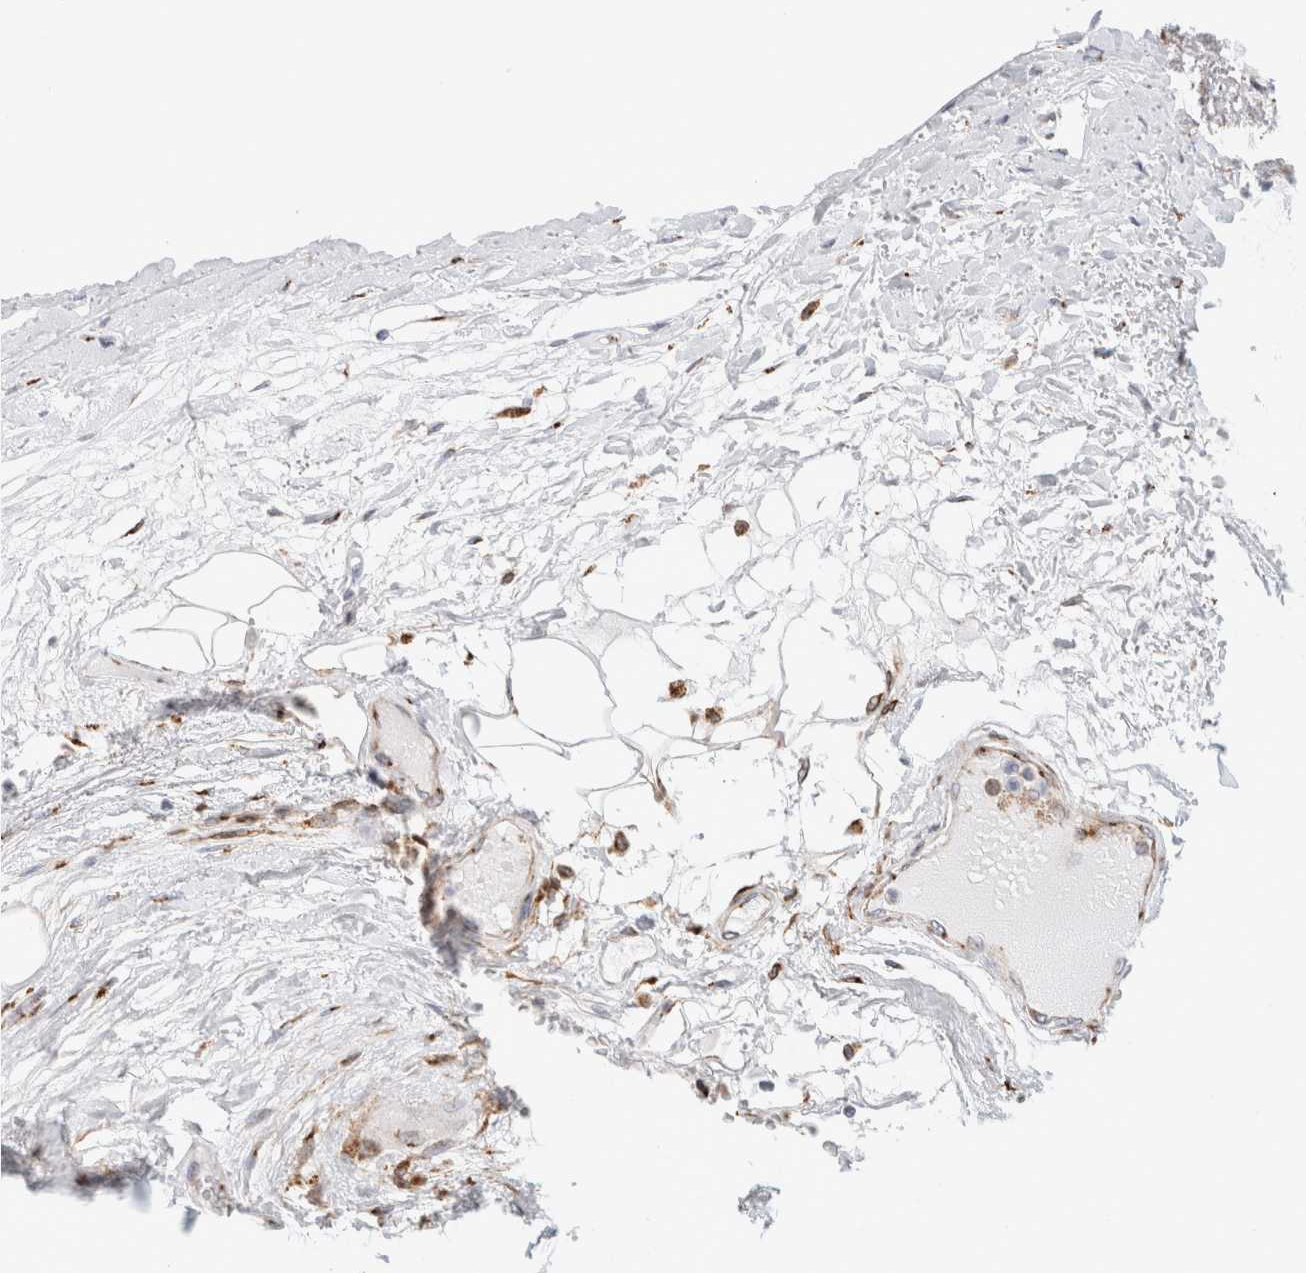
{"staining": {"intensity": "negative", "quantity": "none", "location": "none"}, "tissue": "adipose tissue", "cell_type": "Adipocytes", "image_type": "normal", "snomed": [{"axis": "morphology", "description": "Normal tissue, NOS"}, {"axis": "topography", "description": "Bronchus"}], "caption": "This is a histopathology image of immunohistochemistry staining of normal adipose tissue, which shows no staining in adipocytes. (IHC, brightfield microscopy, high magnification).", "gene": "MCFD2", "patient": {"sex": "male", "age": 66}}